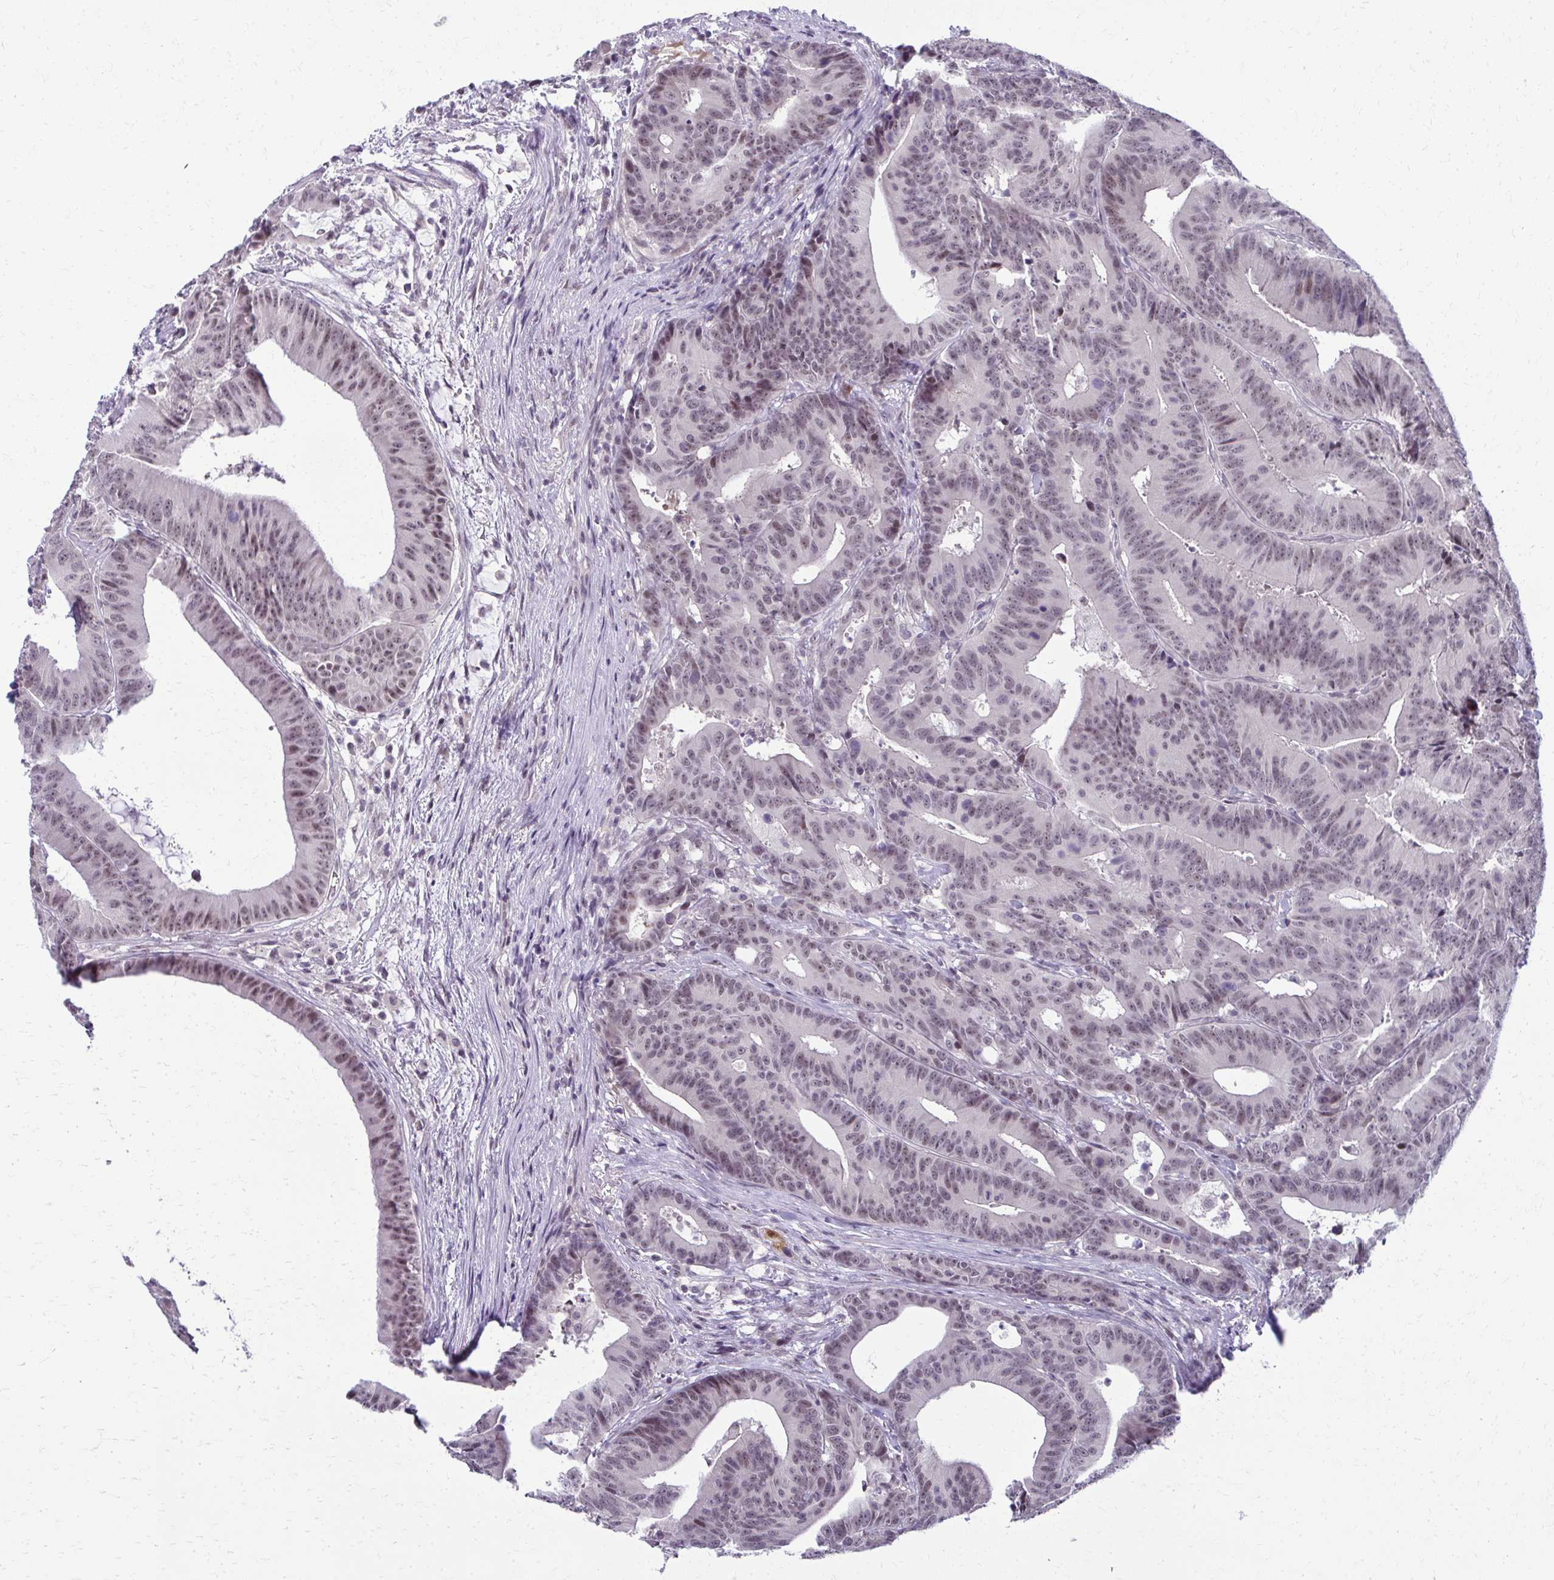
{"staining": {"intensity": "weak", "quantity": "25%-75%", "location": "nuclear"}, "tissue": "colorectal cancer", "cell_type": "Tumor cells", "image_type": "cancer", "snomed": [{"axis": "morphology", "description": "Adenocarcinoma, NOS"}, {"axis": "topography", "description": "Colon"}], "caption": "Brown immunohistochemical staining in colorectal cancer (adenocarcinoma) shows weak nuclear positivity in approximately 25%-75% of tumor cells.", "gene": "MAF1", "patient": {"sex": "female", "age": 78}}